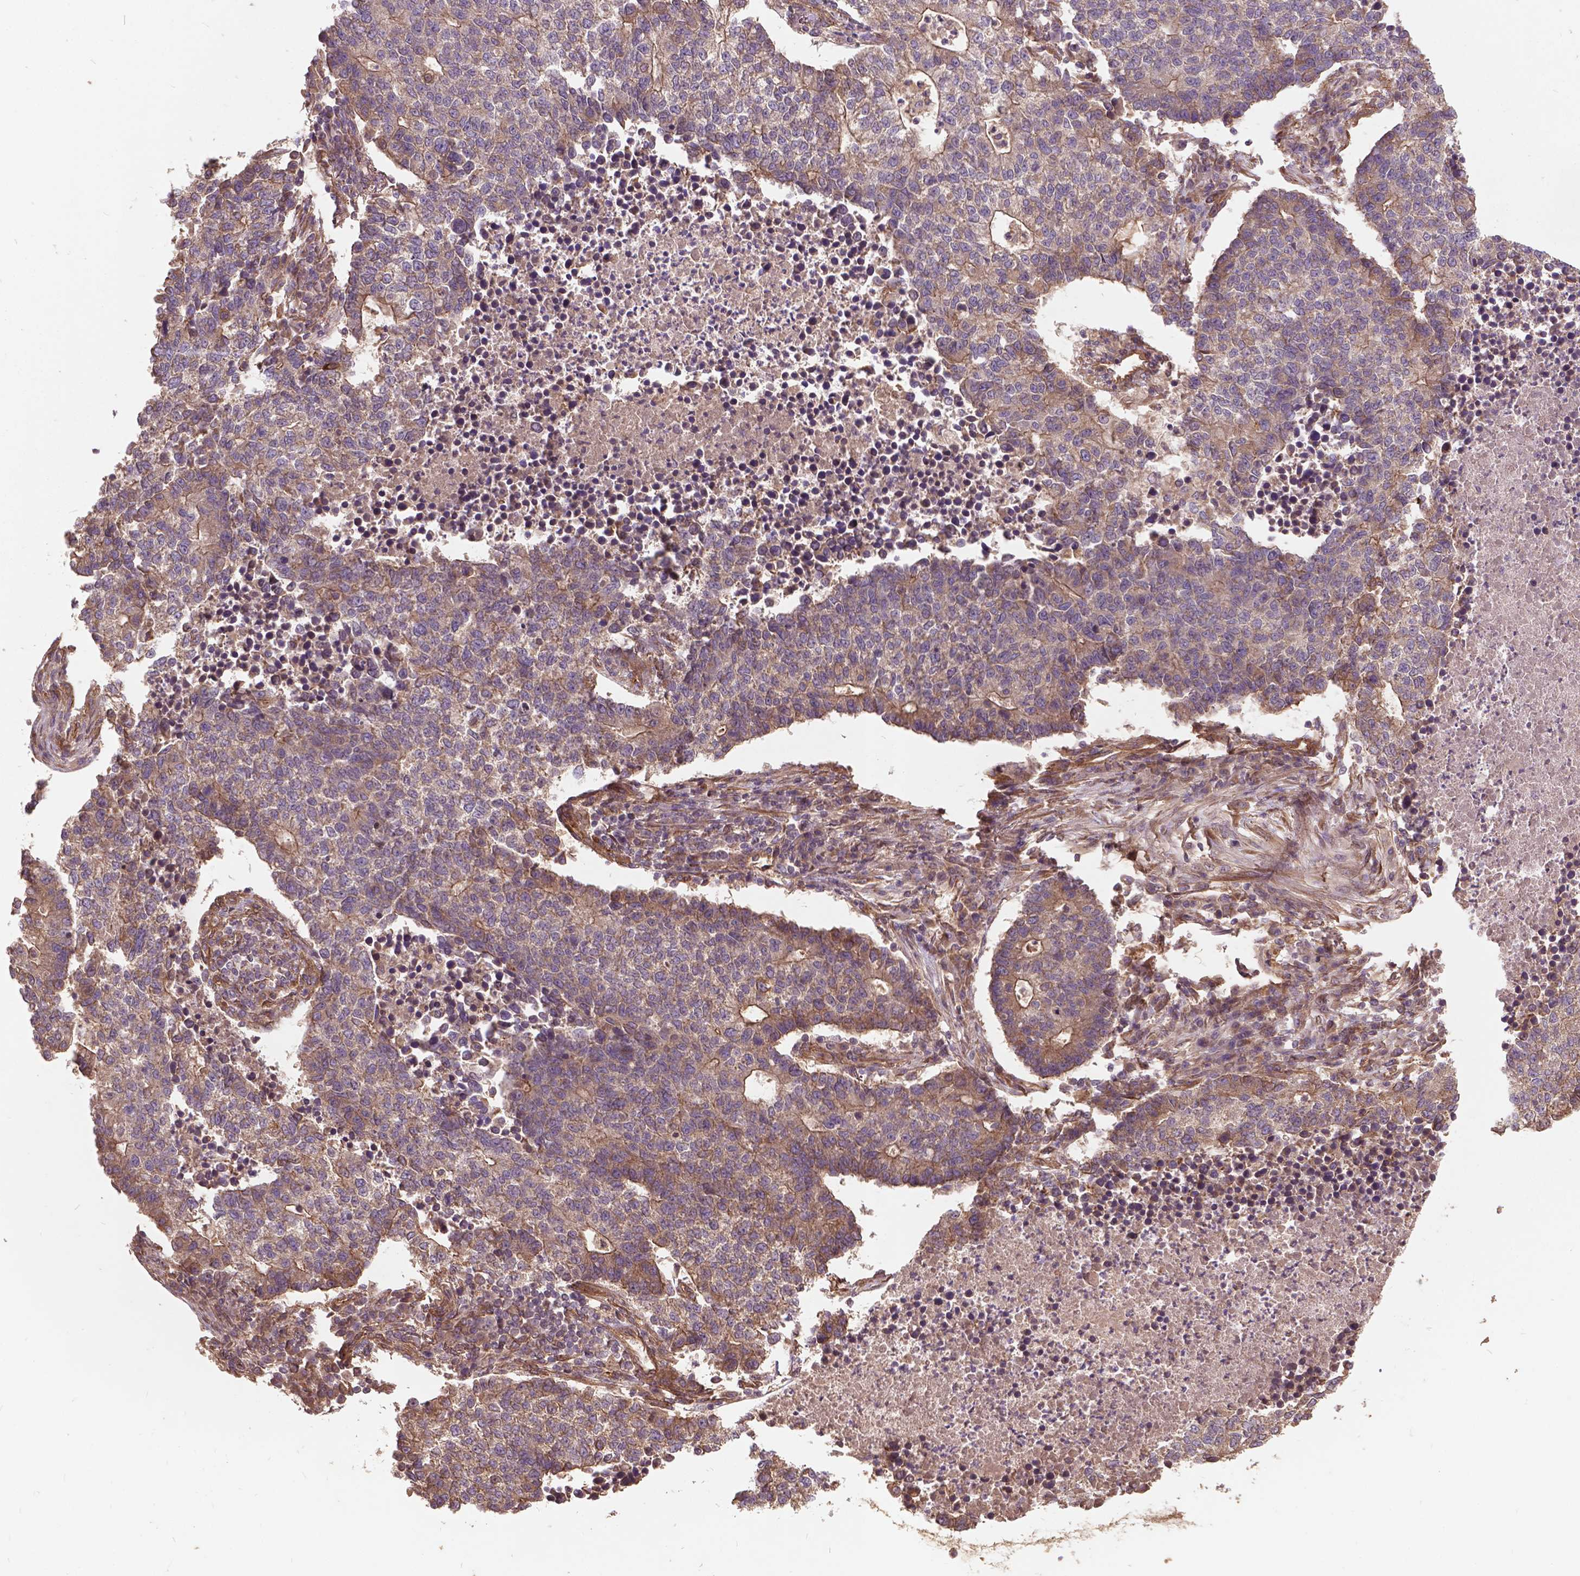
{"staining": {"intensity": "weak", "quantity": "<25%", "location": "cytoplasmic/membranous"}, "tissue": "lung cancer", "cell_type": "Tumor cells", "image_type": "cancer", "snomed": [{"axis": "morphology", "description": "Adenocarcinoma, NOS"}, {"axis": "topography", "description": "Lung"}], "caption": "Immunohistochemistry (IHC) image of neoplastic tissue: human adenocarcinoma (lung) stained with DAB (3,3'-diaminobenzidine) demonstrates no significant protein staining in tumor cells.", "gene": "UBXN2A", "patient": {"sex": "male", "age": 57}}